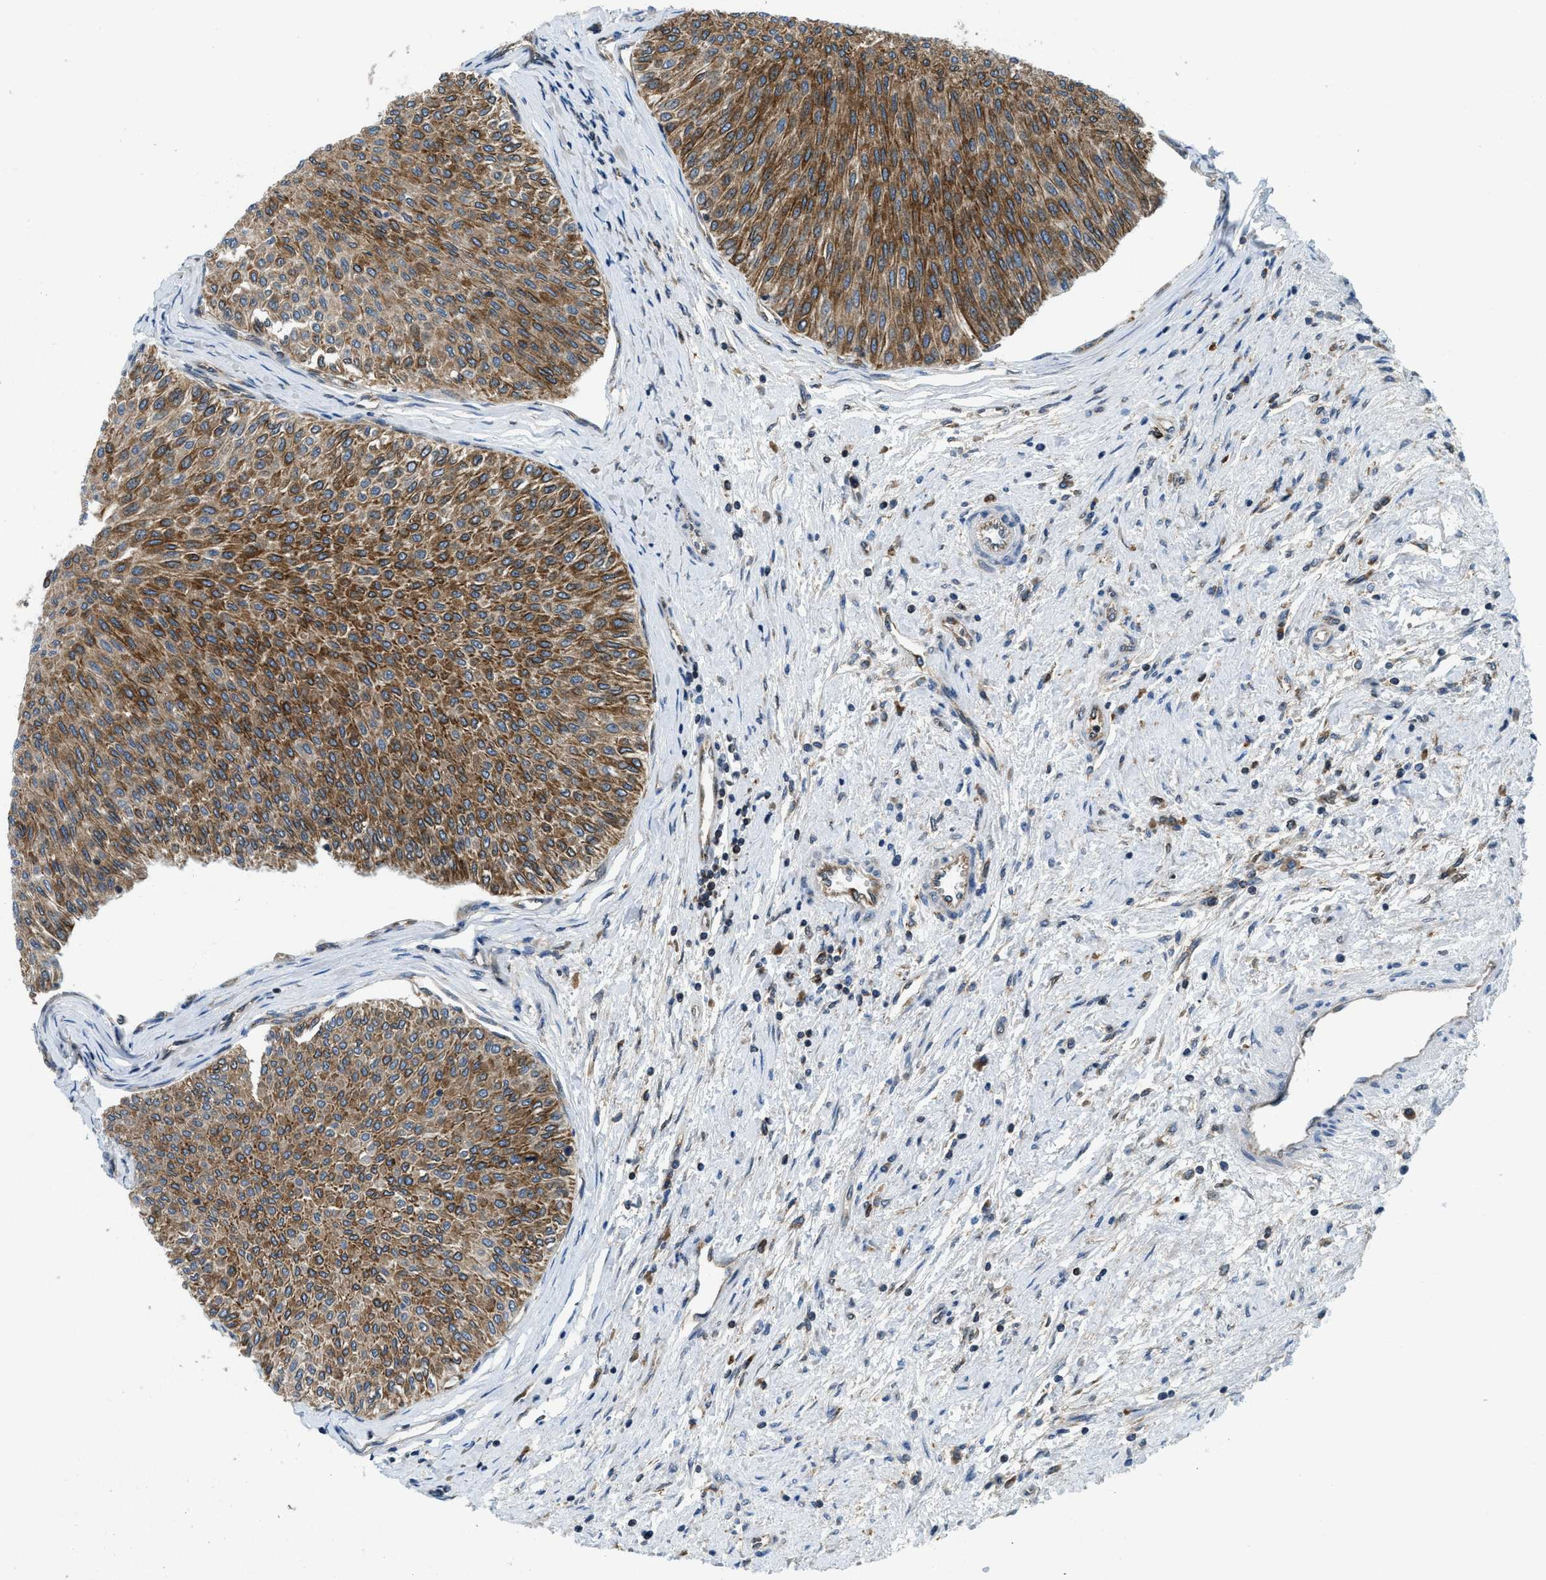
{"staining": {"intensity": "strong", "quantity": ">75%", "location": "cytoplasmic/membranous"}, "tissue": "urothelial cancer", "cell_type": "Tumor cells", "image_type": "cancer", "snomed": [{"axis": "morphology", "description": "Urothelial carcinoma, Low grade"}, {"axis": "topography", "description": "Urinary bladder"}], "caption": "IHC staining of urothelial carcinoma (low-grade), which reveals high levels of strong cytoplasmic/membranous expression in about >75% of tumor cells indicating strong cytoplasmic/membranous protein expression. The staining was performed using DAB (3,3'-diaminobenzidine) (brown) for protein detection and nuclei were counterstained in hematoxylin (blue).", "gene": "BCAP31", "patient": {"sex": "male", "age": 78}}